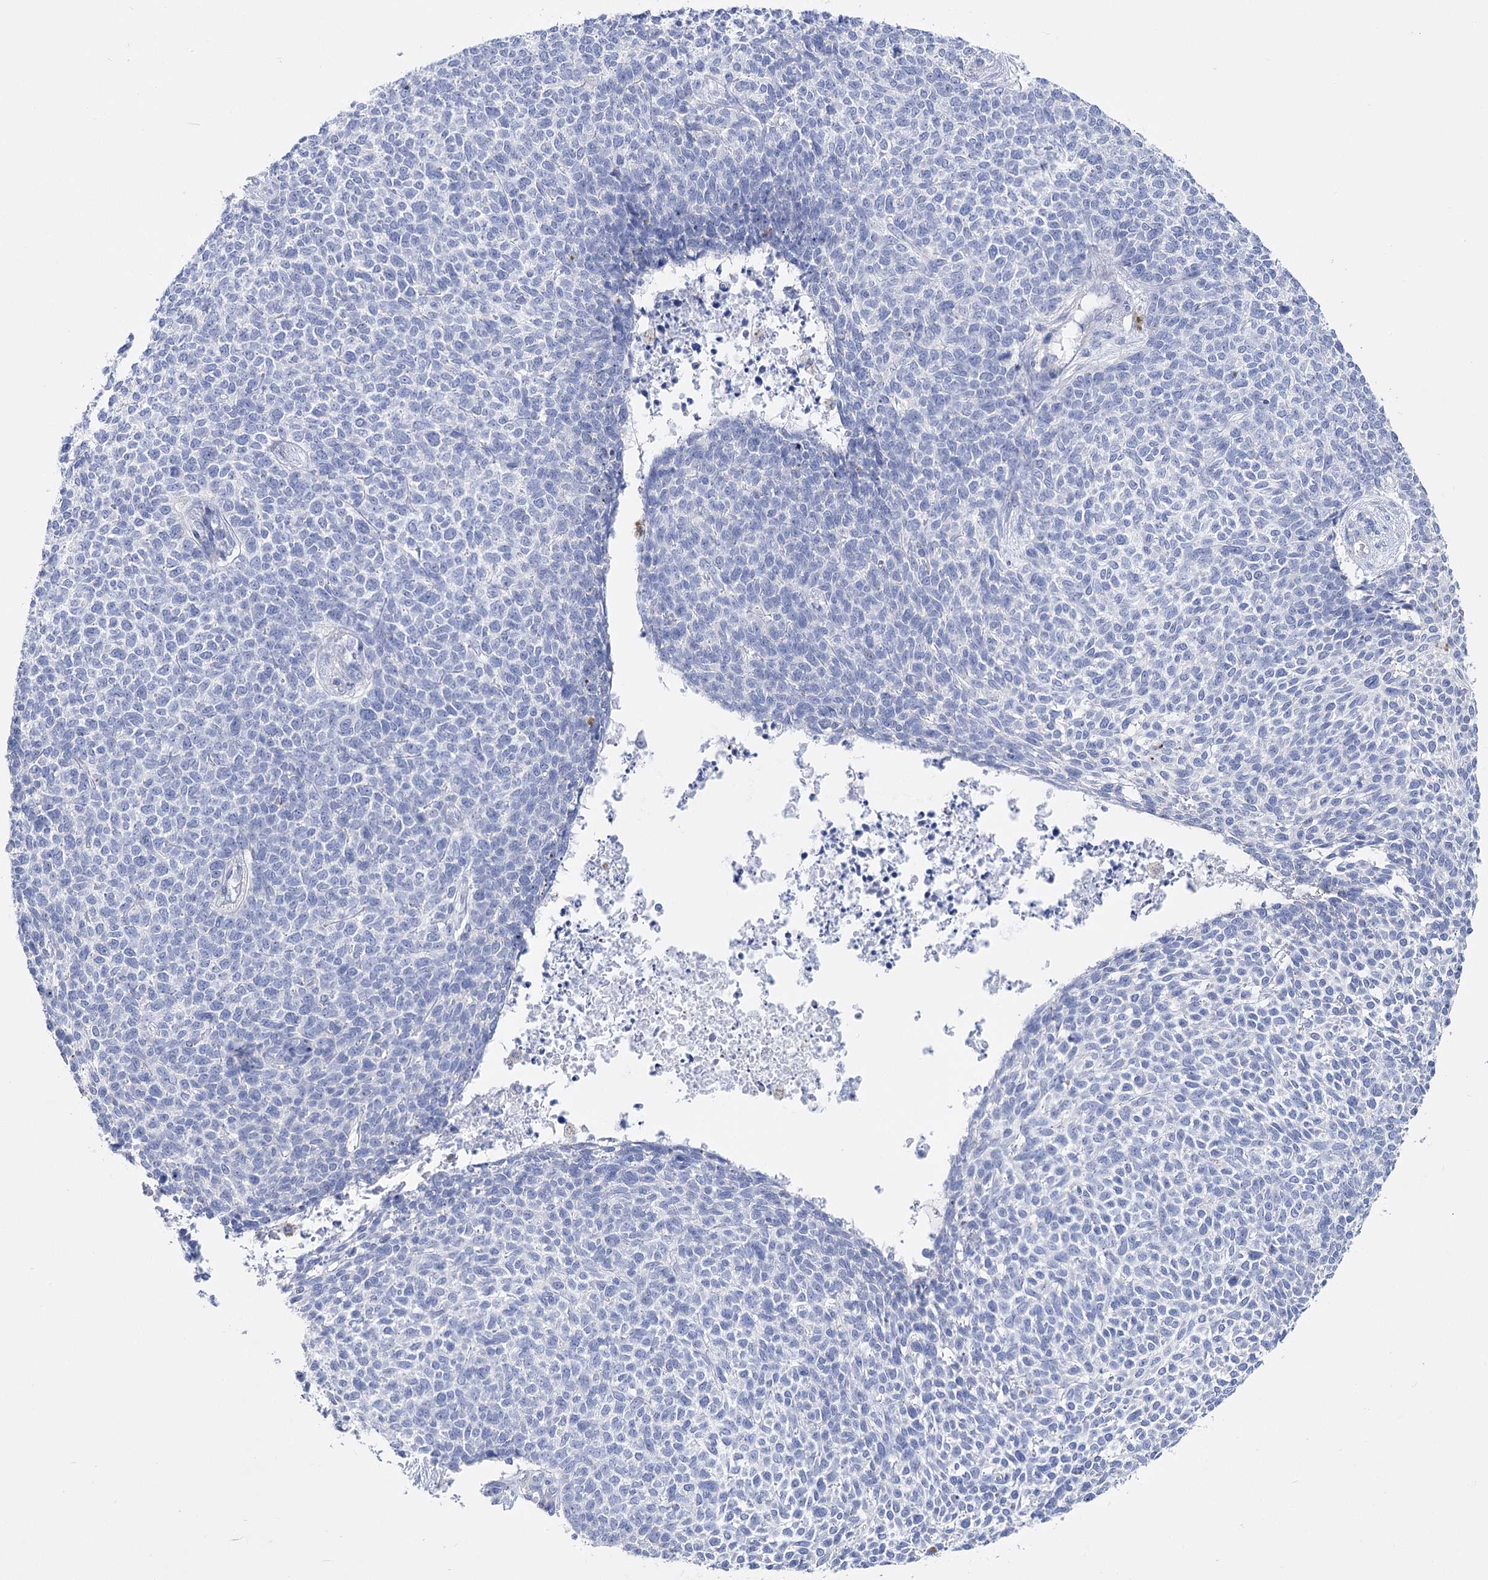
{"staining": {"intensity": "negative", "quantity": "none", "location": "none"}, "tissue": "skin cancer", "cell_type": "Tumor cells", "image_type": "cancer", "snomed": [{"axis": "morphology", "description": "Basal cell carcinoma"}, {"axis": "topography", "description": "Skin"}], "caption": "The immunohistochemistry (IHC) photomicrograph has no significant positivity in tumor cells of skin cancer tissue.", "gene": "PCDHA1", "patient": {"sex": "female", "age": 84}}